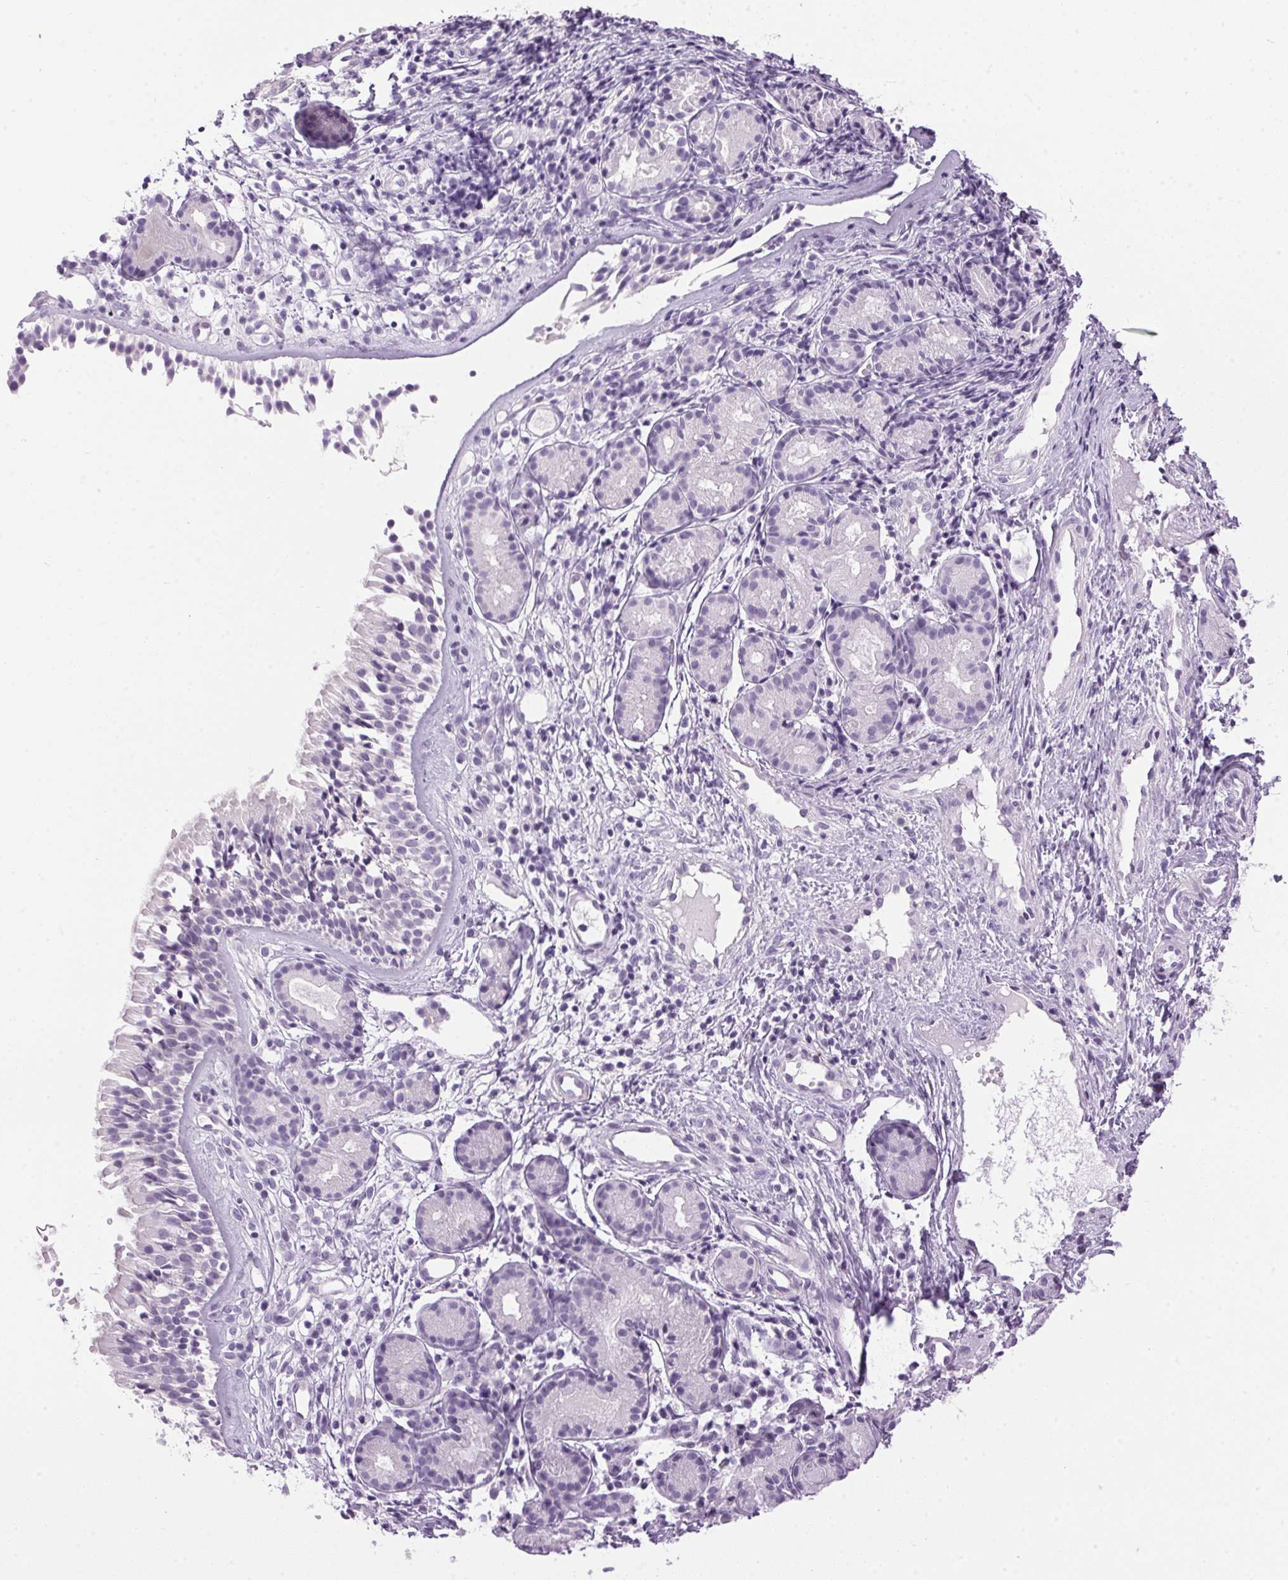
{"staining": {"intensity": "negative", "quantity": "none", "location": "none"}, "tissue": "nasopharynx", "cell_type": "Respiratory epithelial cells", "image_type": "normal", "snomed": [{"axis": "morphology", "description": "Normal tissue, NOS"}, {"axis": "topography", "description": "Nasopharynx"}], "caption": "High power microscopy micrograph of an IHC histopathology image of unremarkable nasopharynx, revealing no significant staining in respiratory epithelial cells.", "gene": "SP7", "patient": {"sex": "male", "age": 58}}